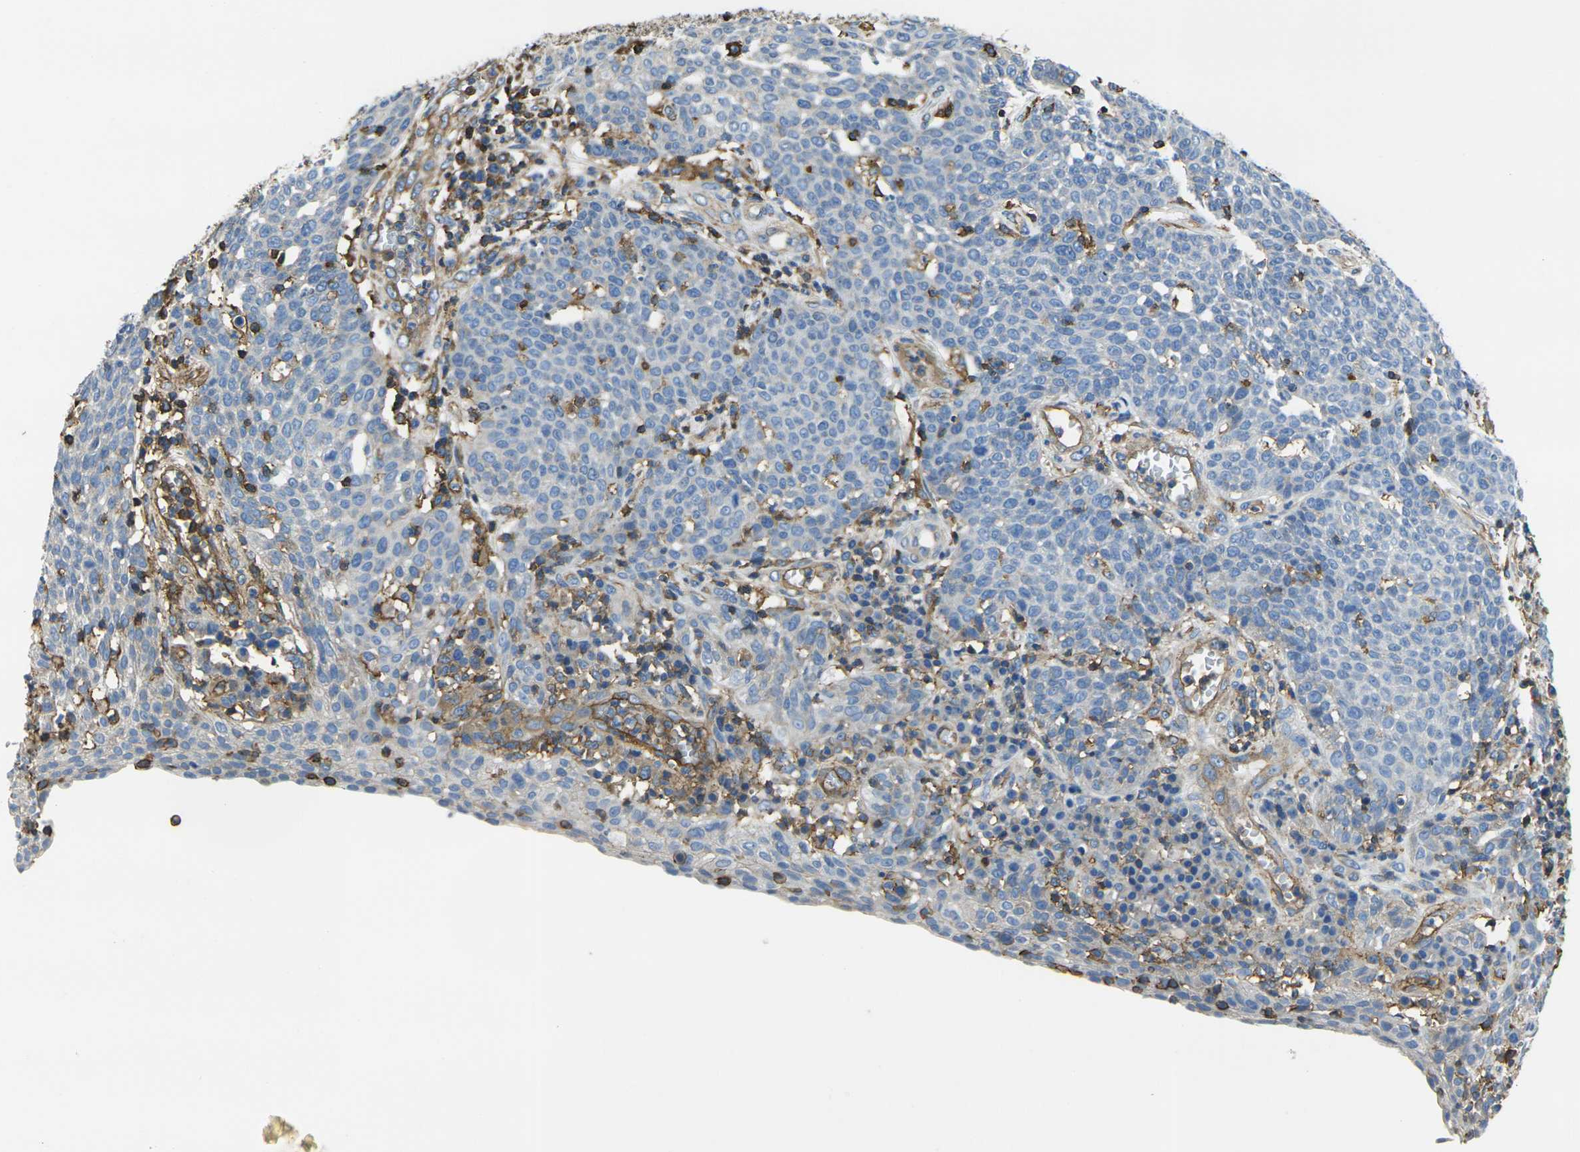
{"staining": {"intensity": "negative", "quantity": "none", "location": "none"}, "tissue": "cervical cancer", "cell_type": "Tumor cells", "image_type": "cancer", "snomed": [{"axis": "morphology", "description": "Squamous cell carcinoma, NOS"}, {"axis": "topography", "description": "Cervix"}], "caption": "This is an IHC micrograph of human cervical squamous cell carcinoma. There is no positivity in tumor cells.", "gene": "FAM110D", "patient": {"sex": "female", "age": 34}}